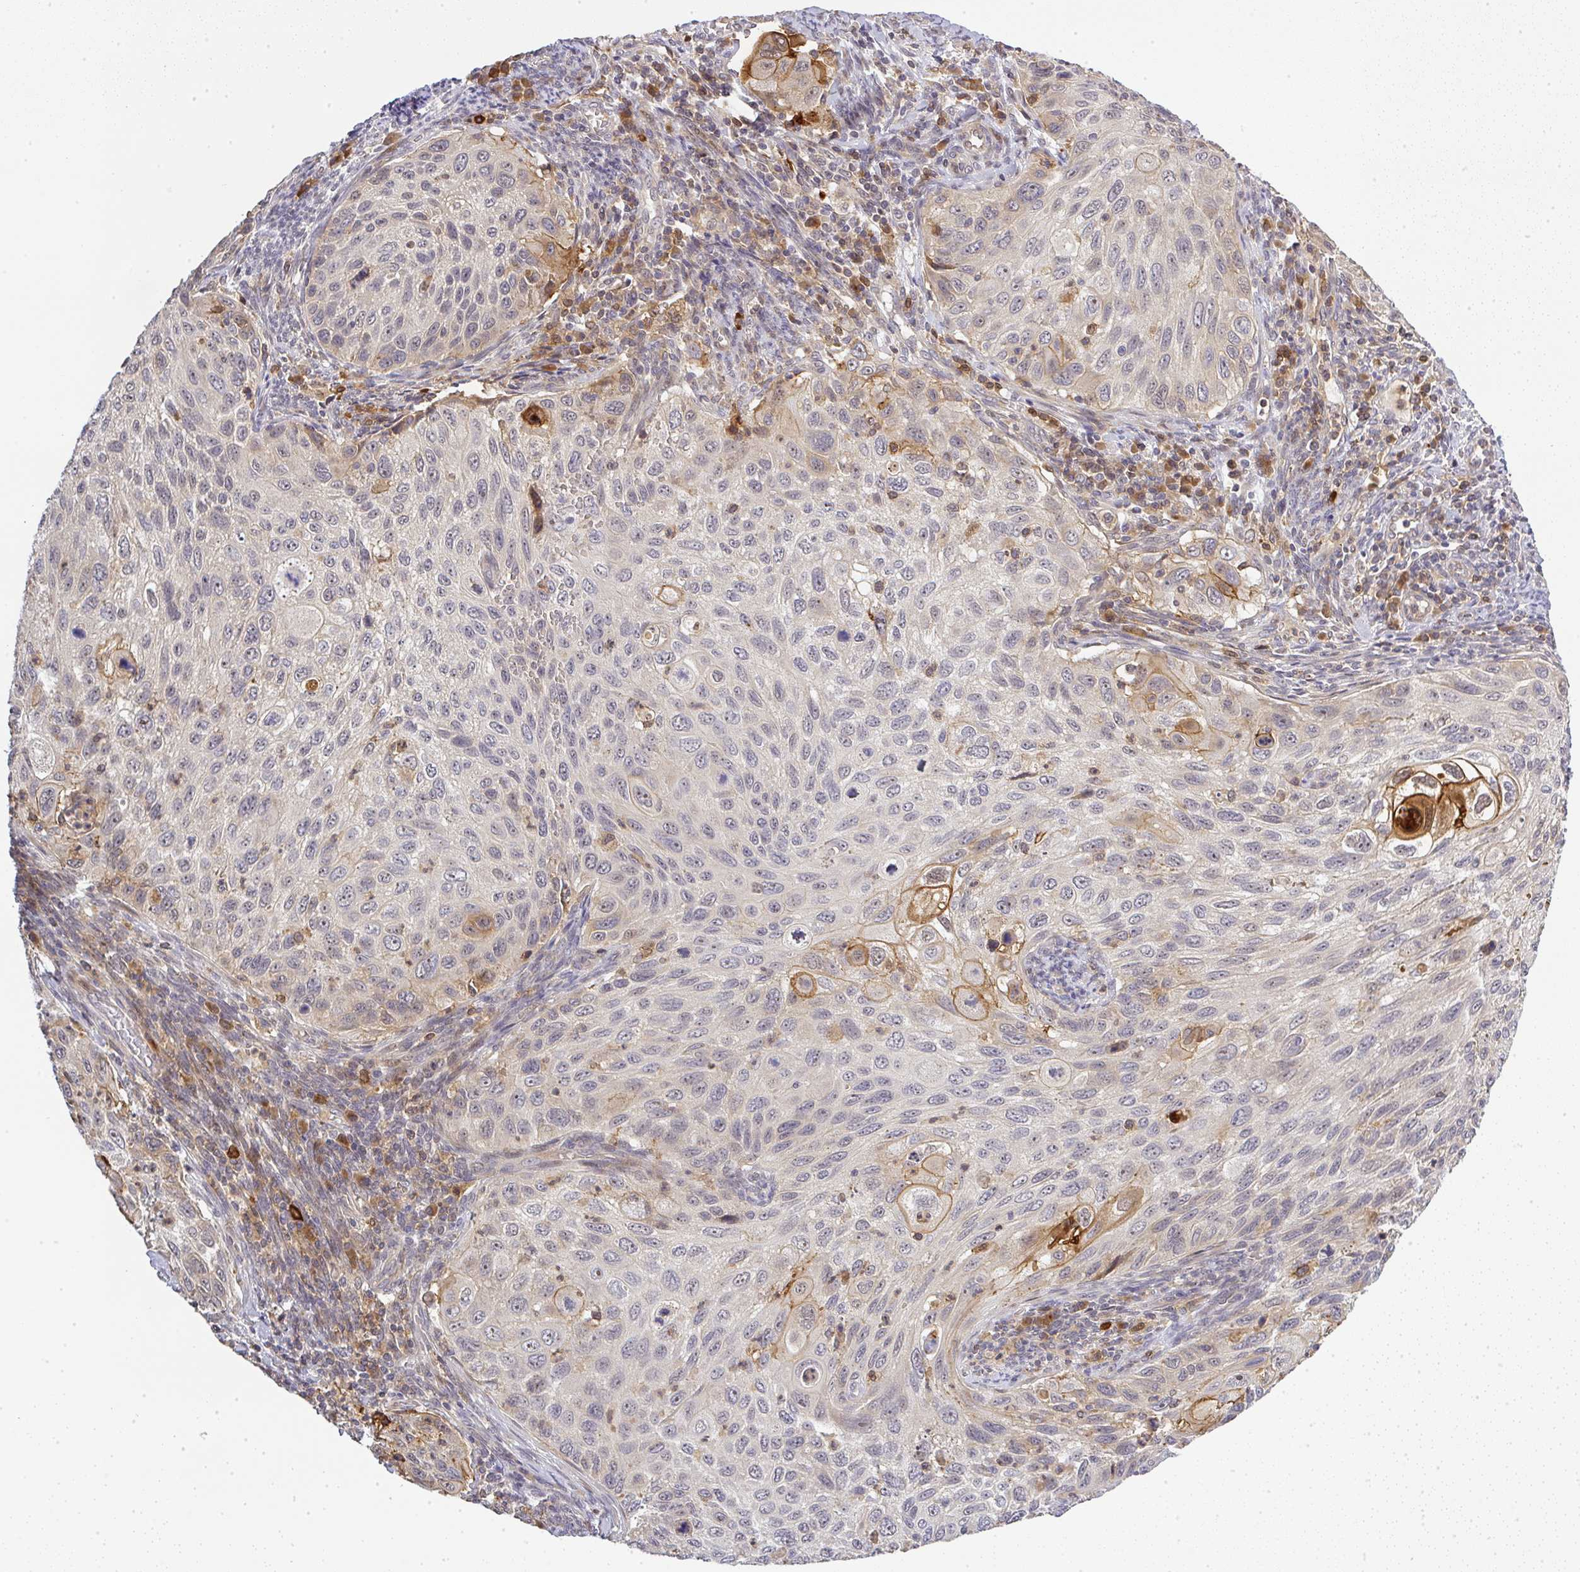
{"staining": {"intensity": "weak", "quantity": "<25%", "location": "cytoplasmic/membranous"}, "tissue": "cervical cancer", "cell_type": "Tumor cells", "image_type": "cancer", "snomed": [{"axis": "morphology", "description": "Squamous cell carcinoma, NOS"}, {"axis": "topography", "description": "Cervix"}], "caption": "Protein analysis of cervical squamous cell carcinoma demonstrates no significant staining in tumor cells. (DAB immunohistochemistry, high magnification).", "gene": "FAM153A", "patient": {"sex": "female", "age": 70}}